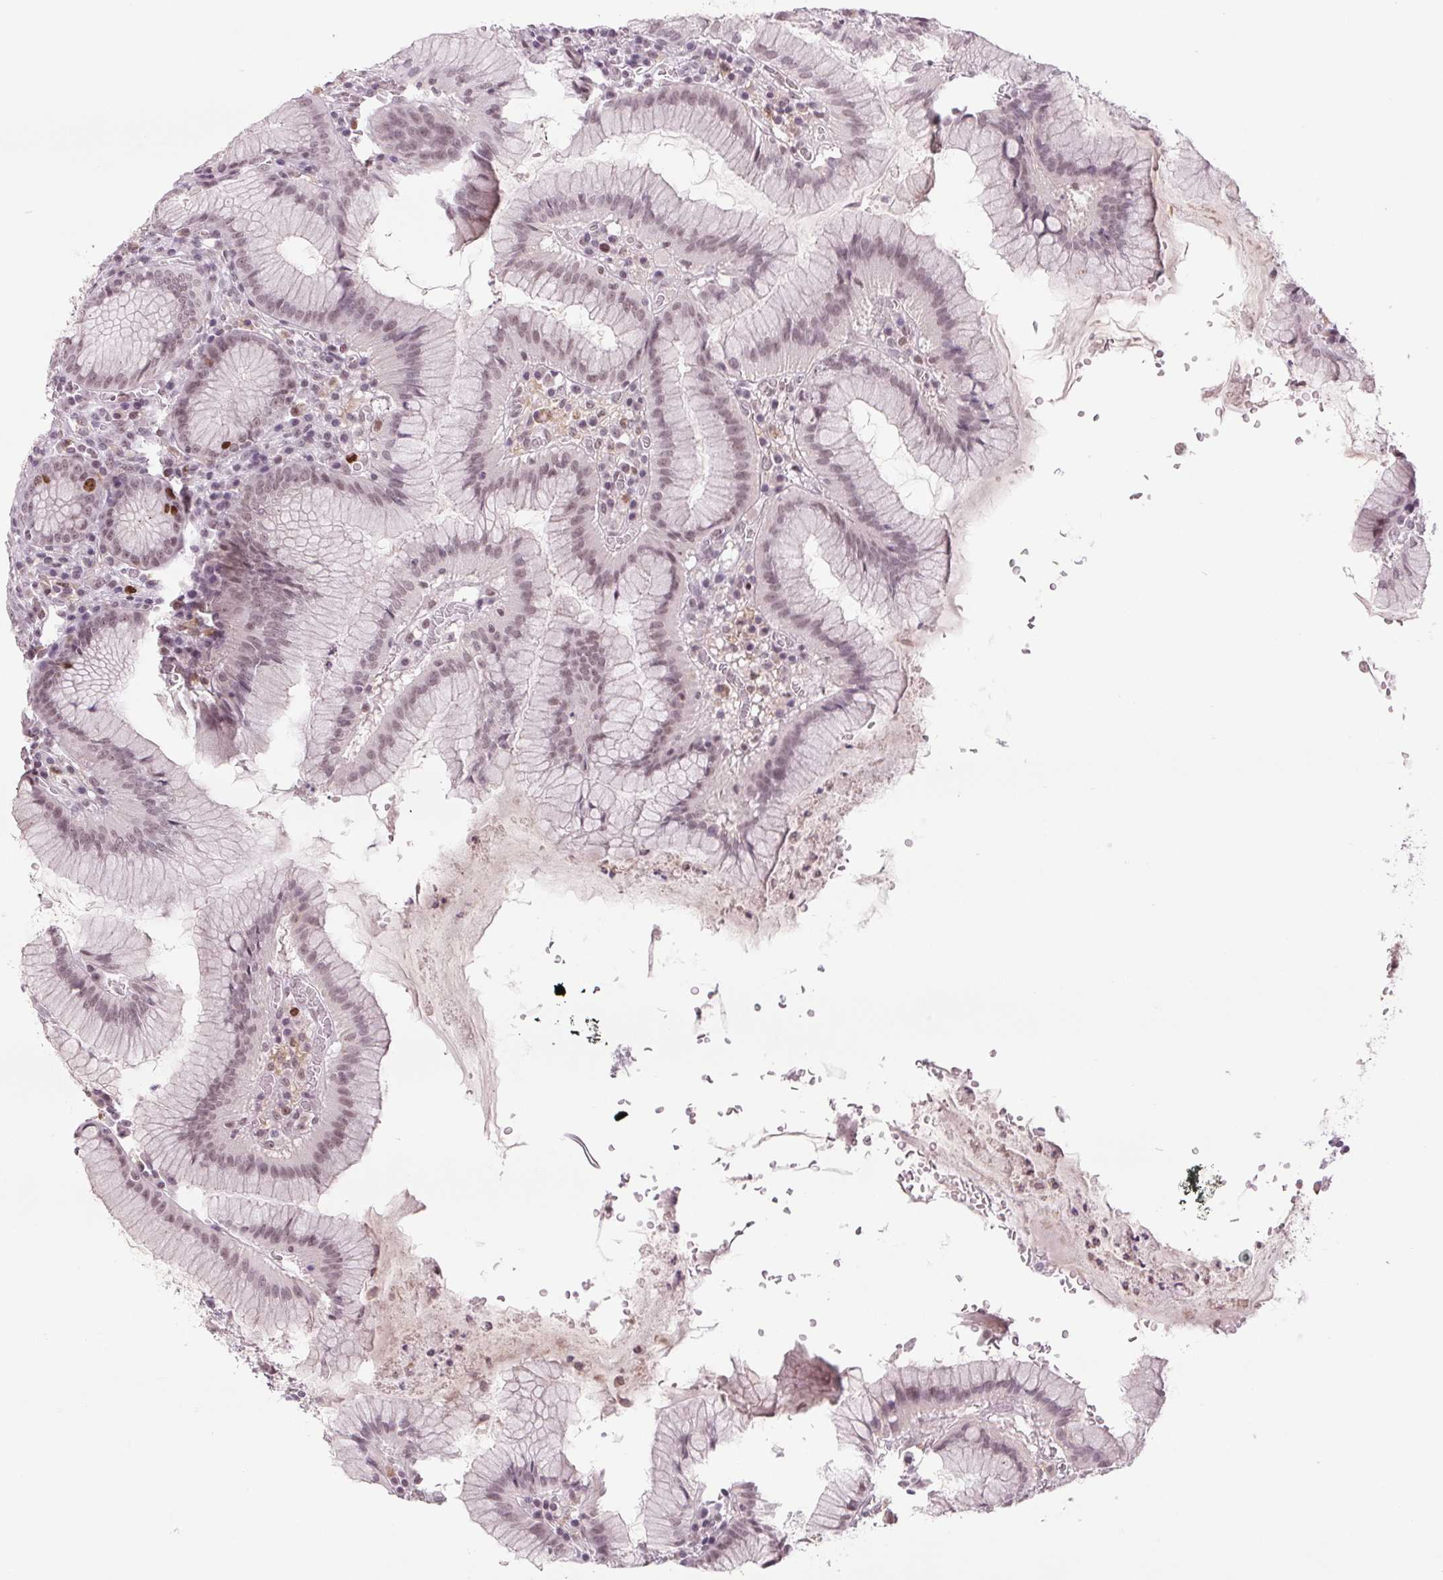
{"staining": {"intensity": "strong", "quantity": "<25%", "location": "nuclear"}, "tissue": "stomach", "cell_type": "Glandular cells", "image_type": "normal", "snomed": [{"axis": "morphology", "description": "Normal tissue, NOS"}, {"axis": "topography", "description": "Stomach"}], "caption": "Human stomach stained with a brown dye shows strong nuclear positive positivity in approximately <25% of glandular cells.", "gene": "SMIM6", "patient": {"sex": "male", "age": 55}}